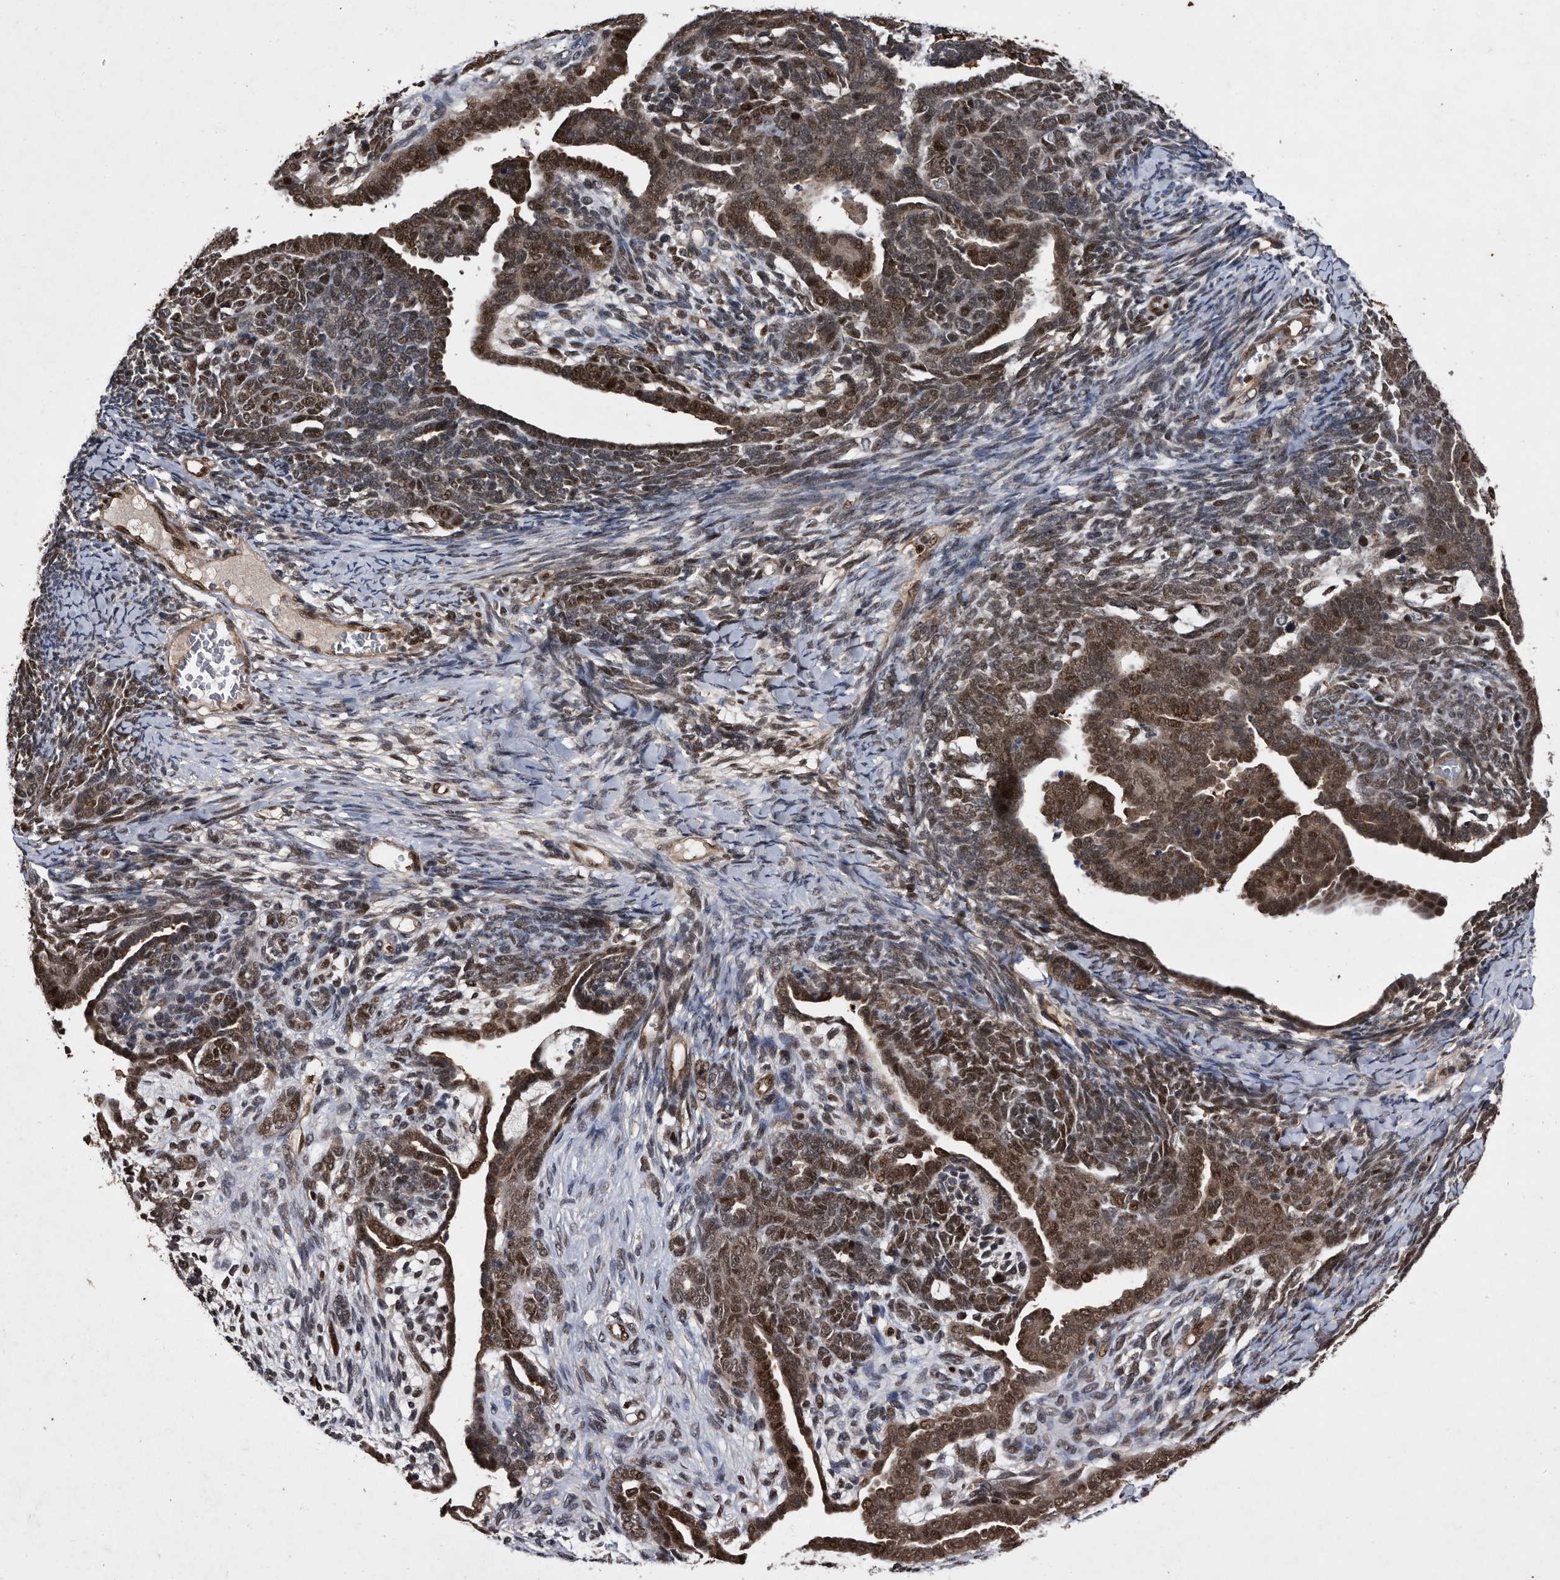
{"staining": {"intensity": "moderate", "quantity": ">75%", "location": "cytoplasmic/membranous,nuclear"}, "tissue": "endometrial cancer", "cell_type": "Tumor cells", "image_type": "cancer", "snomed": [{"axis": "morphology", "description": "Neoplasm, malignant, NOS"}, {"axis": "topography", "description": "Endometrium"}], "caption": "Moderate cytoplasmic/membranous and nuclear staining is seen in approximately >75% of tumor cells in endometrial cancer (neoplasm (malignant)). (Stains: DAB in brown, nuclei in blue, Microscopy: brightfield microscopy at high magnification).", "gene": "RAD23B", "patient": {"sex": "female", "age": 74}}